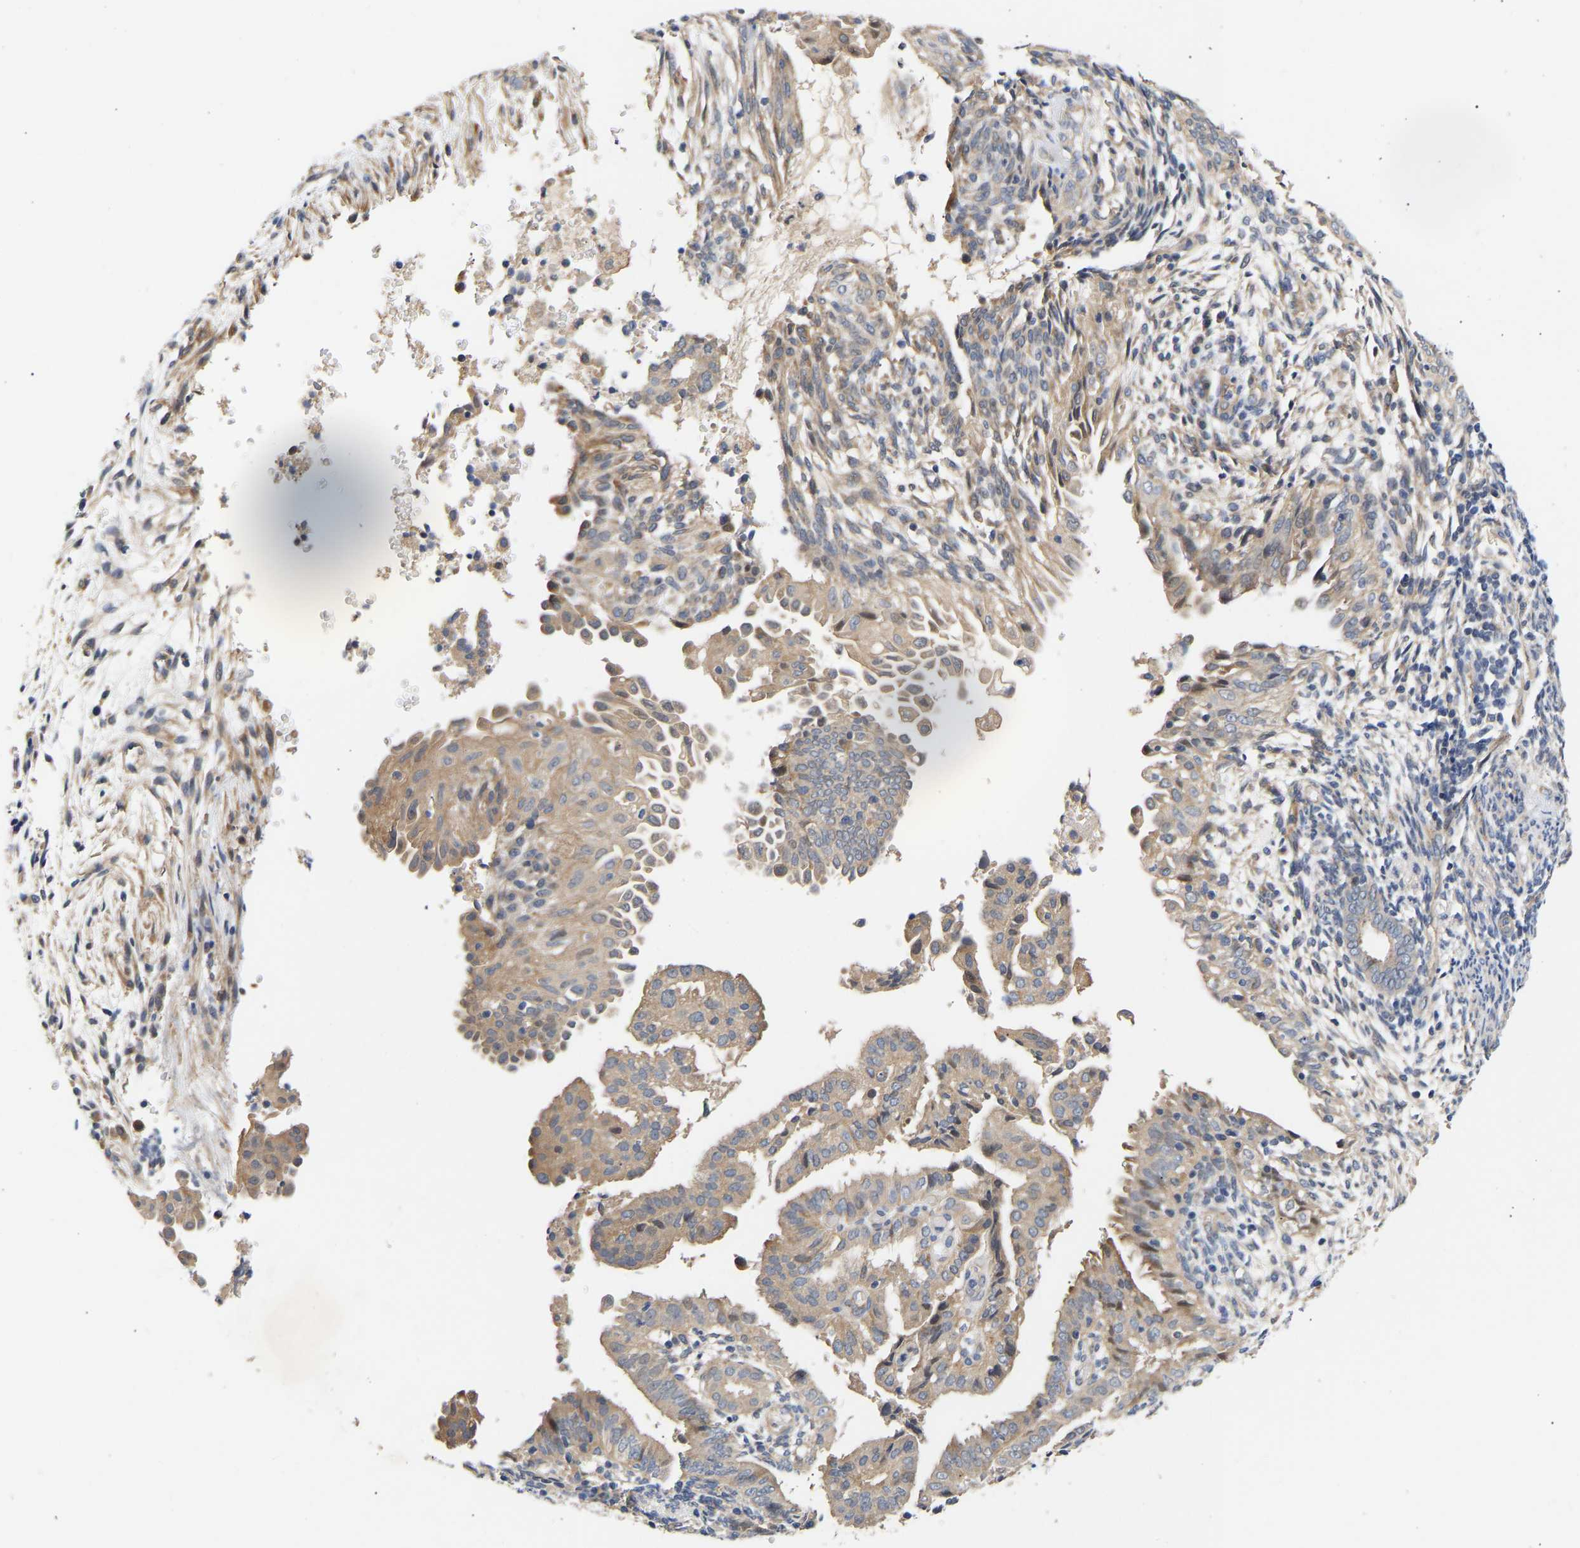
{"staining": {"intensity": "weak", "quantity": ">75%", "location": "cytoplasmic/membranous"}, "tissue": "endometrial cancer", "cell_type": "Tumor cells", "image_type": "cancer", "snomed": [{"axis": "morphology", "description": "Adenocarcinoma, NOS"}, {"axis": "topography", "description": "Endometrium"}], "caption": "The photomicrograph exhibits immunohistochemical staining of endometrial adenocarcinoma. There is weak cytoplasmic/membranous staining is appreciated in about >75% of tumor cells.", "gene": "KASH5", "patient": {"sex": "female", "age": 58}}